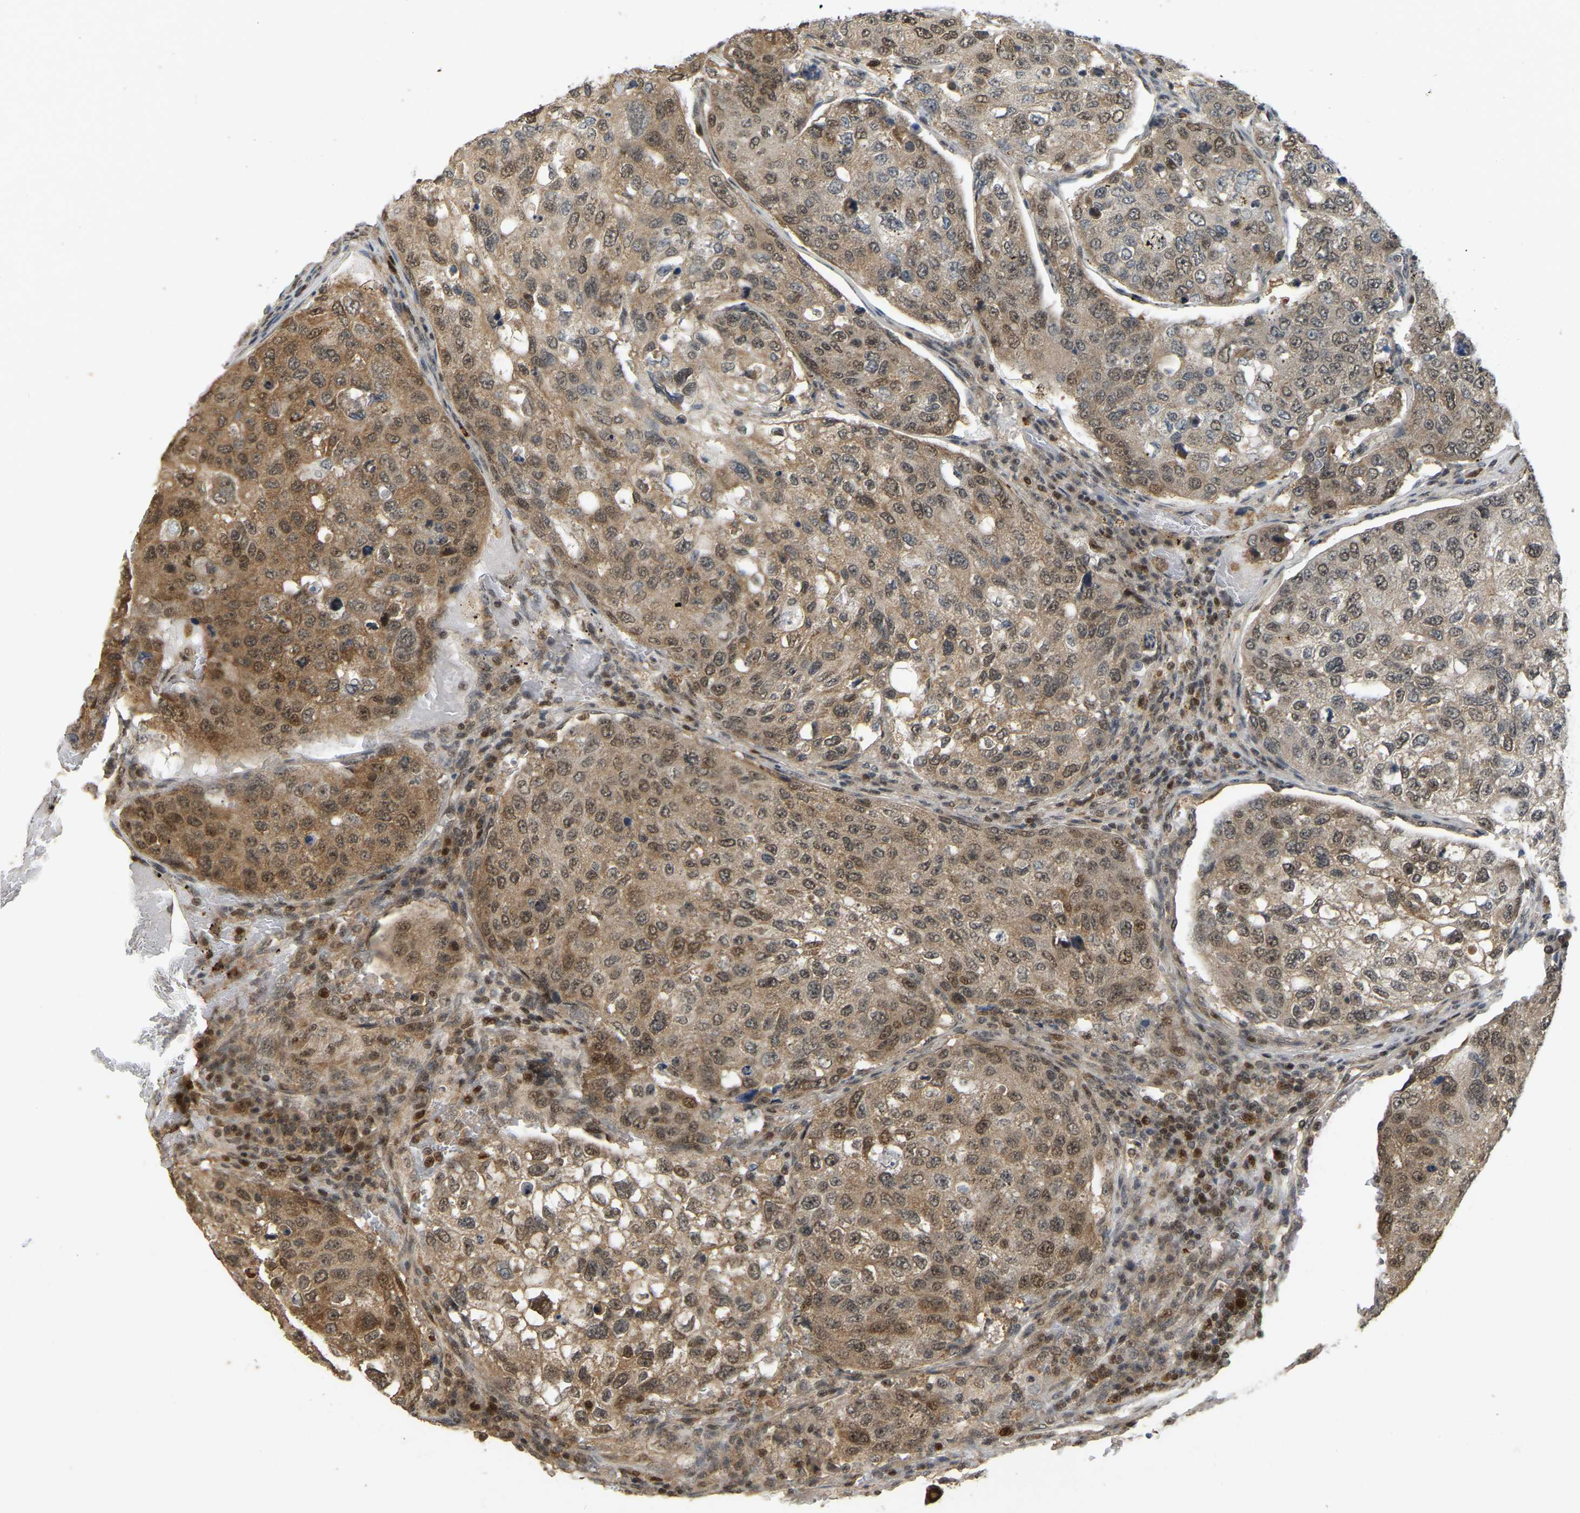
{"staining": {"intensity": "moderate", "quantity": ">75%", "location": "cytoplasmic/membranous,nuclear"}, "tissue": "urothelial cancer", "cell_type": "Tumor cells", "image_type": "cancer", "snomed": [{"axis": "morphology", "description": "Urothelial carcinoma, High grade"}, {"axis": "topography", "description": "Lymph node"}, {"axis": "topography", "description": "Urinary bladder"}], "caption": "Immunohistochemistry histopathology image of human urothelial cancer stained for a protein (brown), which shows medium levels of moderate cytoplasmic/membranous and nuclear staining in about >75% of tumor cells.", "gene": "BRF2", "patient": {"sex": "male", "age": 51}}